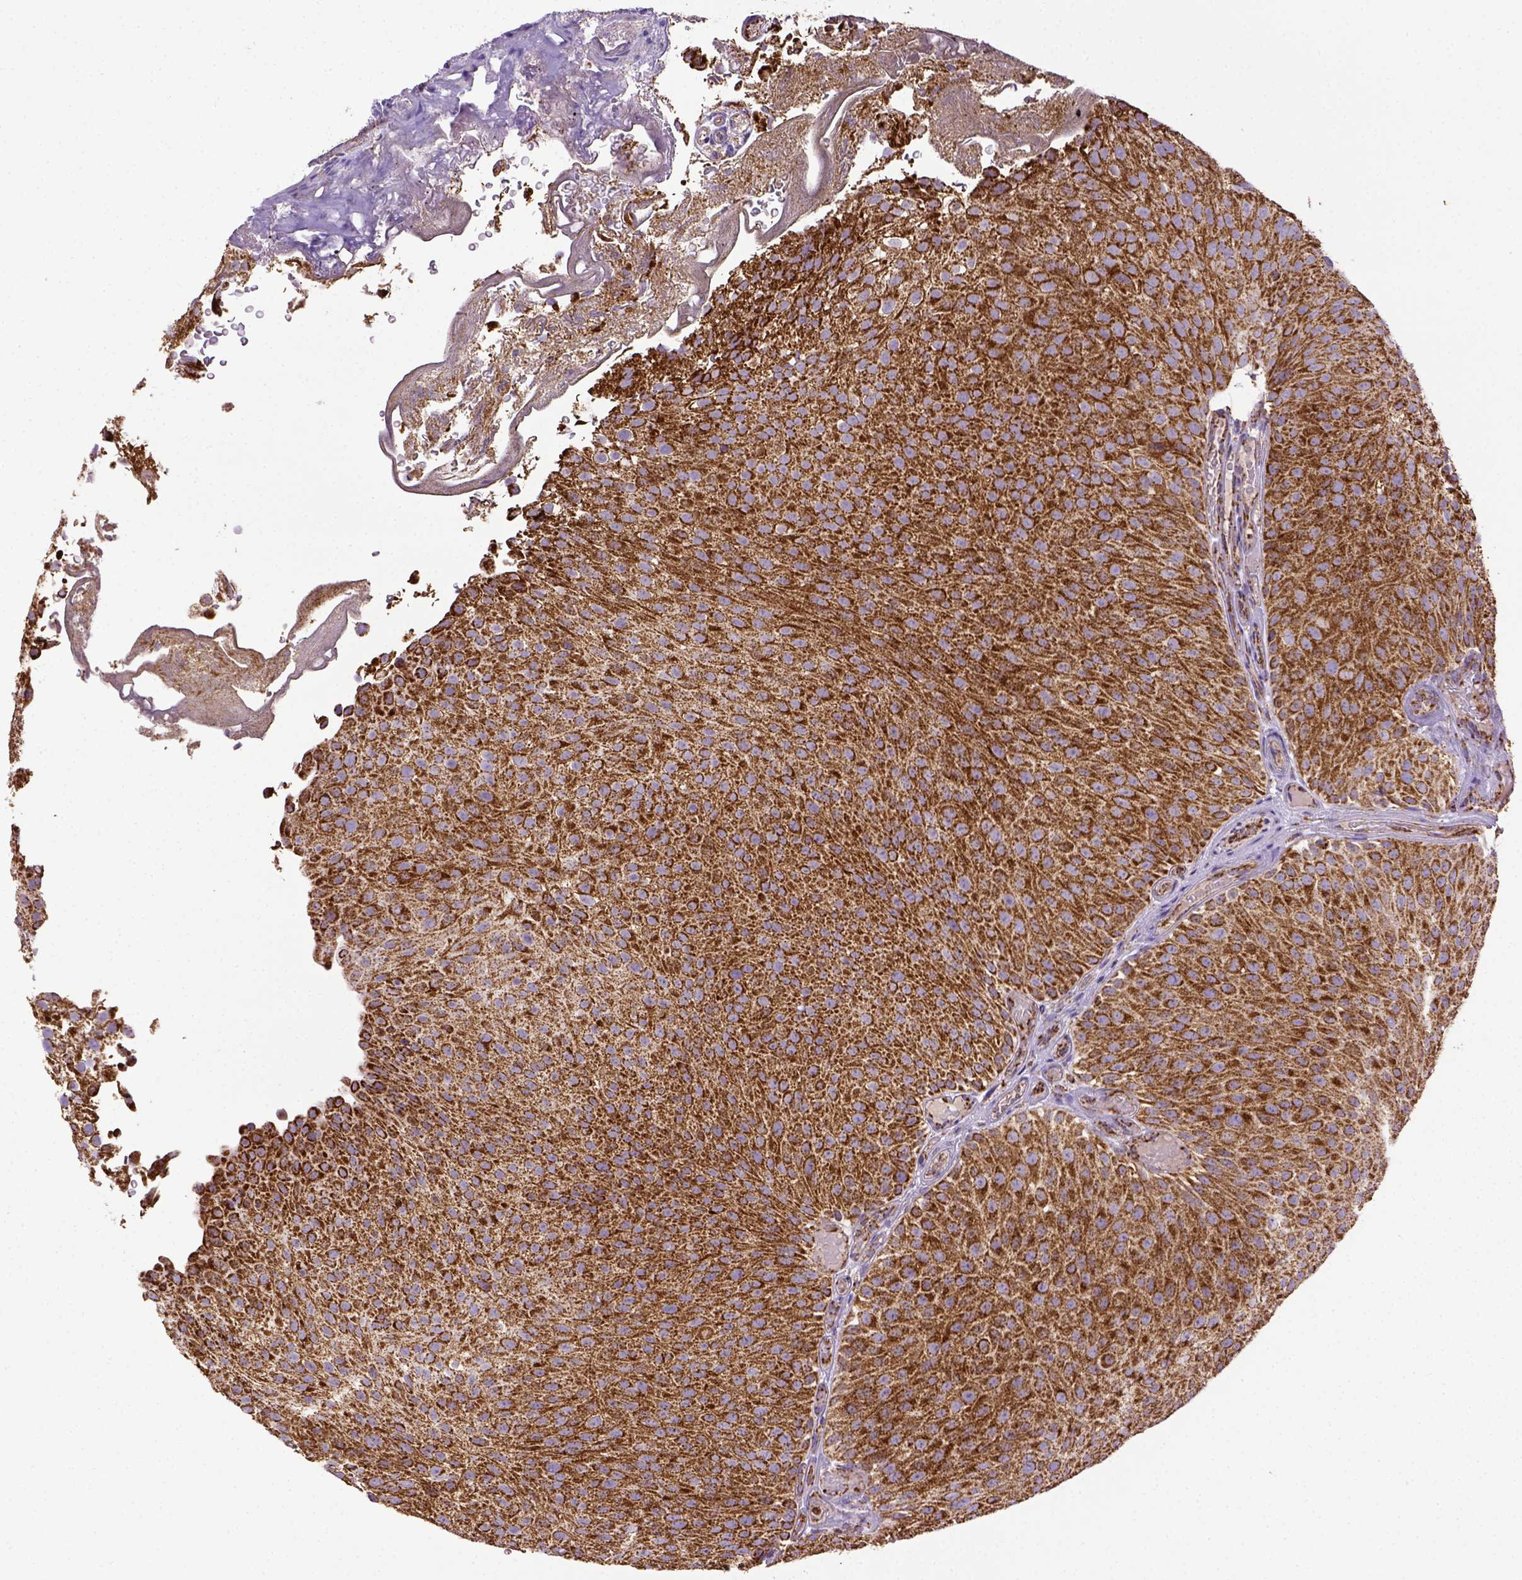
{"staining": {"intensity": "moderate", "quantity": ">75%", "location": "cytoplasmic/membranous"}, "tissue": "urothelial cancer", "cell_type": "Tumor cells", "image_type": "cancer", "snomed": [{"axis": "morphology", "description": "Urothelial carcinoma, Low grade"}, {"axis": "topography", "description": "Urinary bladder"}], "caption": "Human low-grade urothelial carcinoma stained with a protein marker shows moderate staining in tumor cells.", "gene": "MT-CO1", "patient": {"sex": "male", "age": 78}}